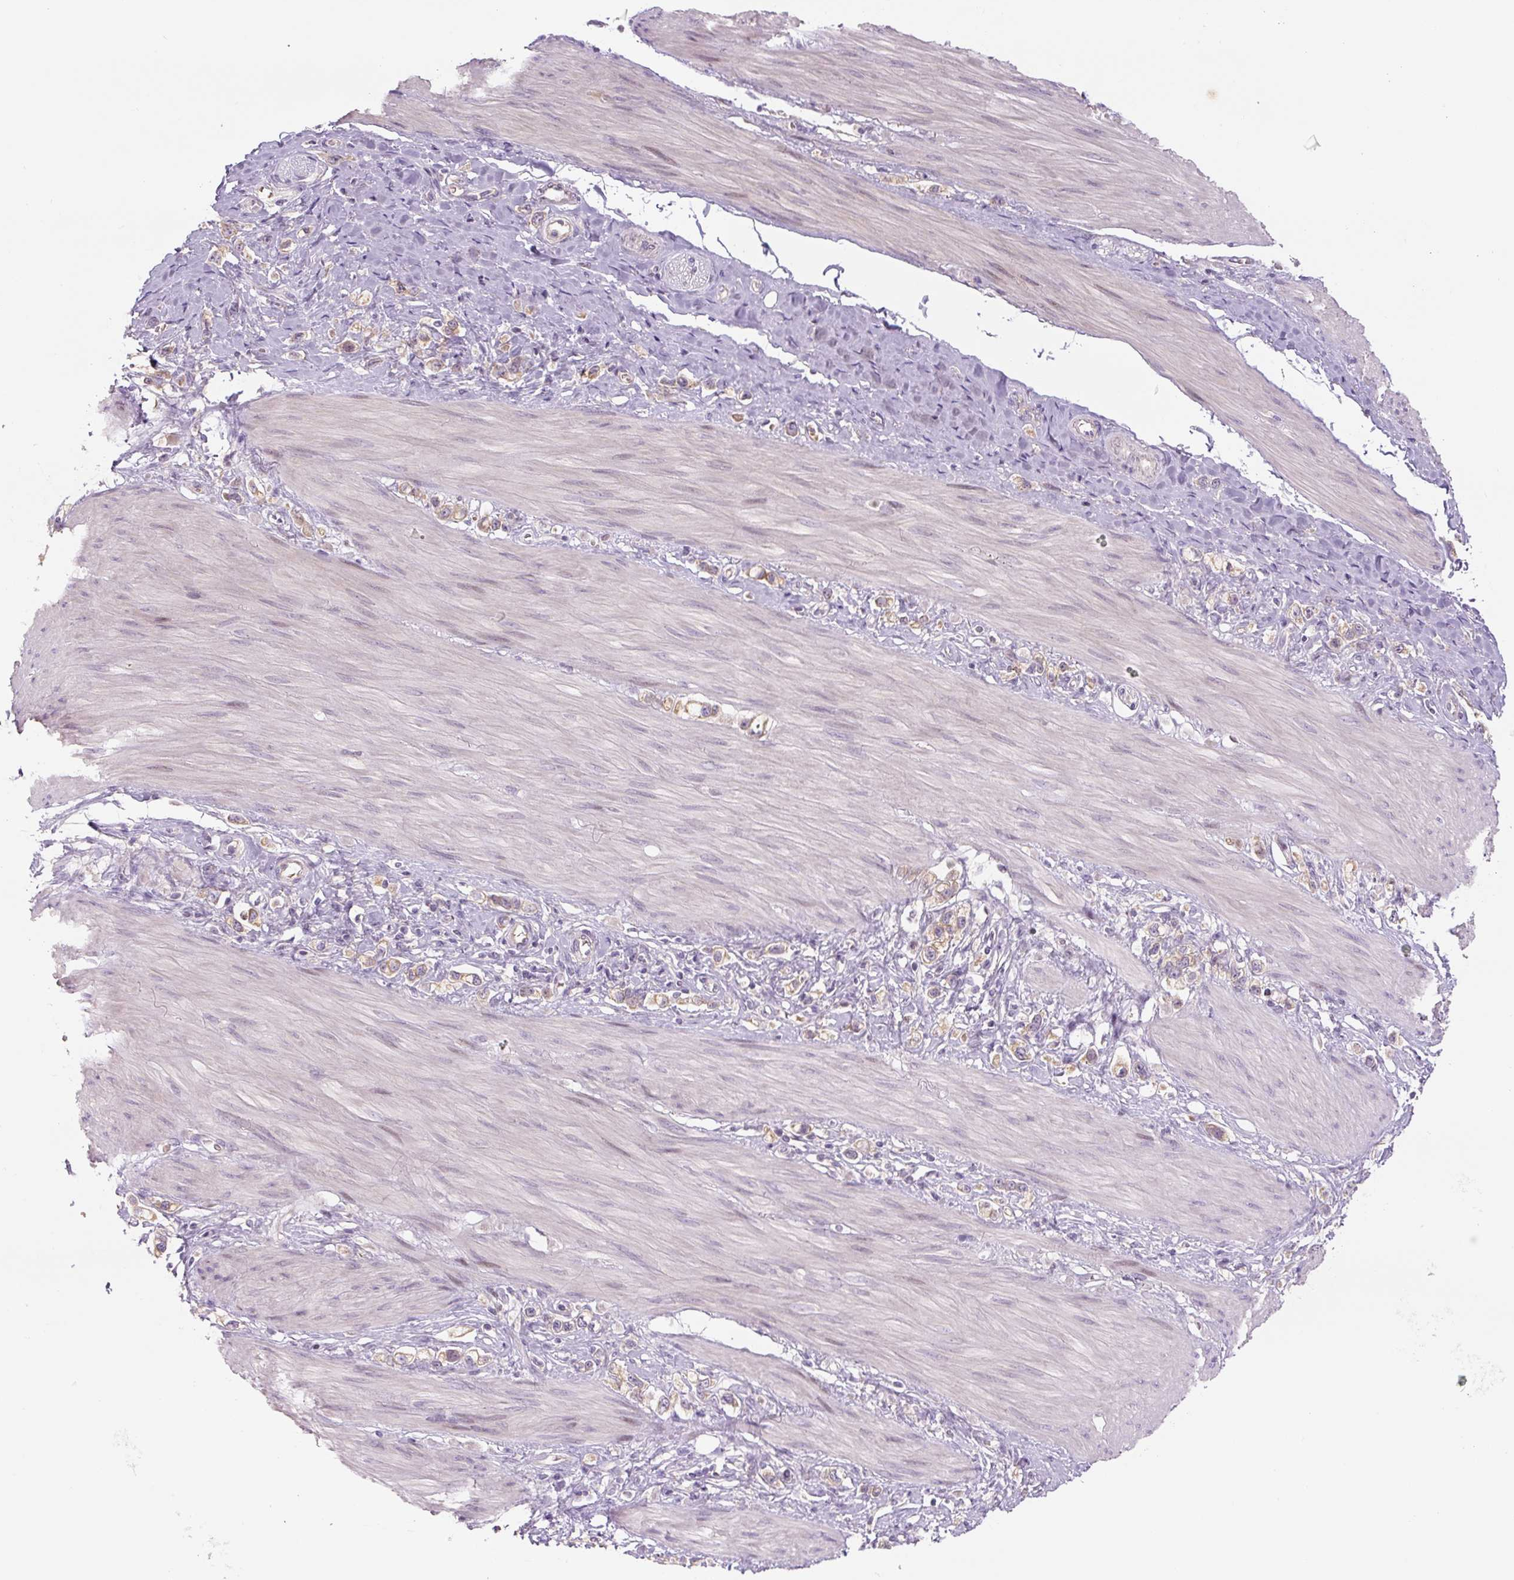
{"staining": {"intensity": "weak", "quantity": ">75%", "location": "cytoplasmic/membranous"}, "tissue": "stomach cancer", "cell_type": "Tumor cells", "image_type": "cancer", "snomed": [{"axis": "morphology", "description": "Adenocarcinoma, NOS"}, {"axis": "topography", "description": "Stomach"}], "caption": "Human stomach adenocarcinoma stained with a brown dye displays weak cytoplasmic/membranous positive staining in approximately >75% of tumor cells.", "gene": "YIF1B", "patient": {"sex": "female", "age": 65}}